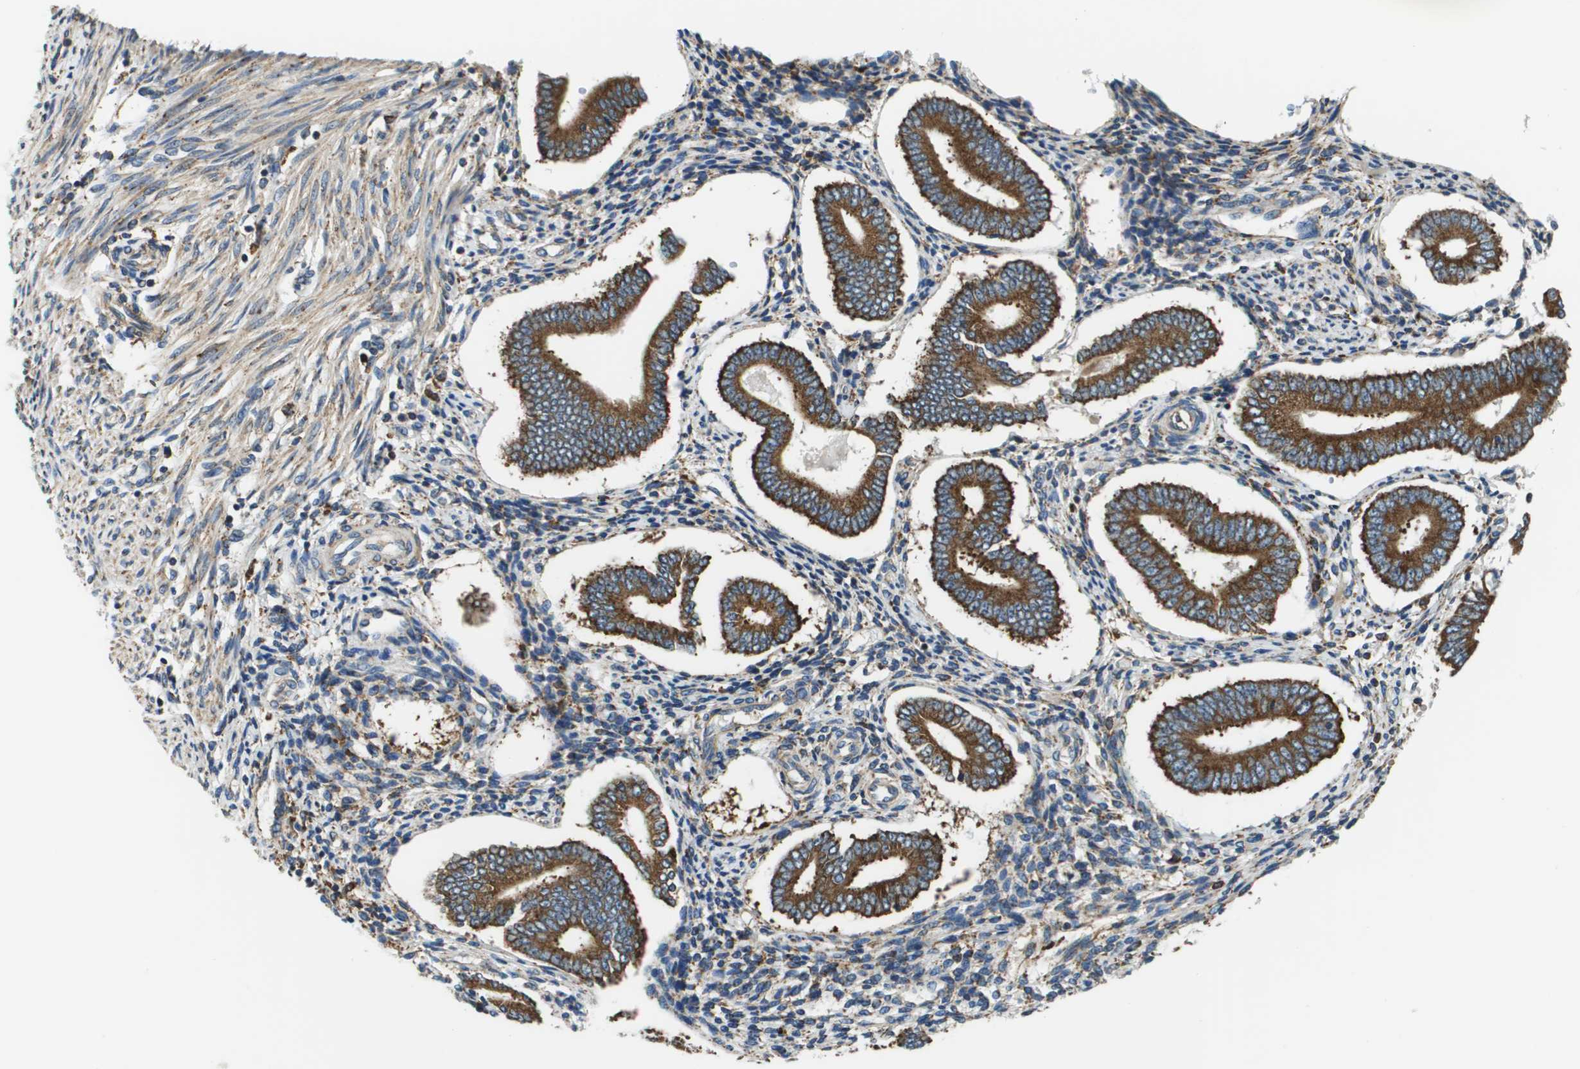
{"staining": {"intensity": "moderate", "quantity": "<25%", "location": "cytoplasmic/membranous"}, "tissue": "endometrium", "cell_type": "Cells in endometrial stroma", "image_type": "normal", "snomed": [{"axis": "morphology", "description": "Normal tissue, NOS"}, {"axis": "topography", "description": "Endometrium"}], "caption": "Normal endometrium demonstrates moderate cytoplasmic/membranous positivity in about <25% of cells in endometrial stroma, visualized by immunohistochemistry.", "gene": "CNPY3", "patient": {"sex": "female", "age": 42}}